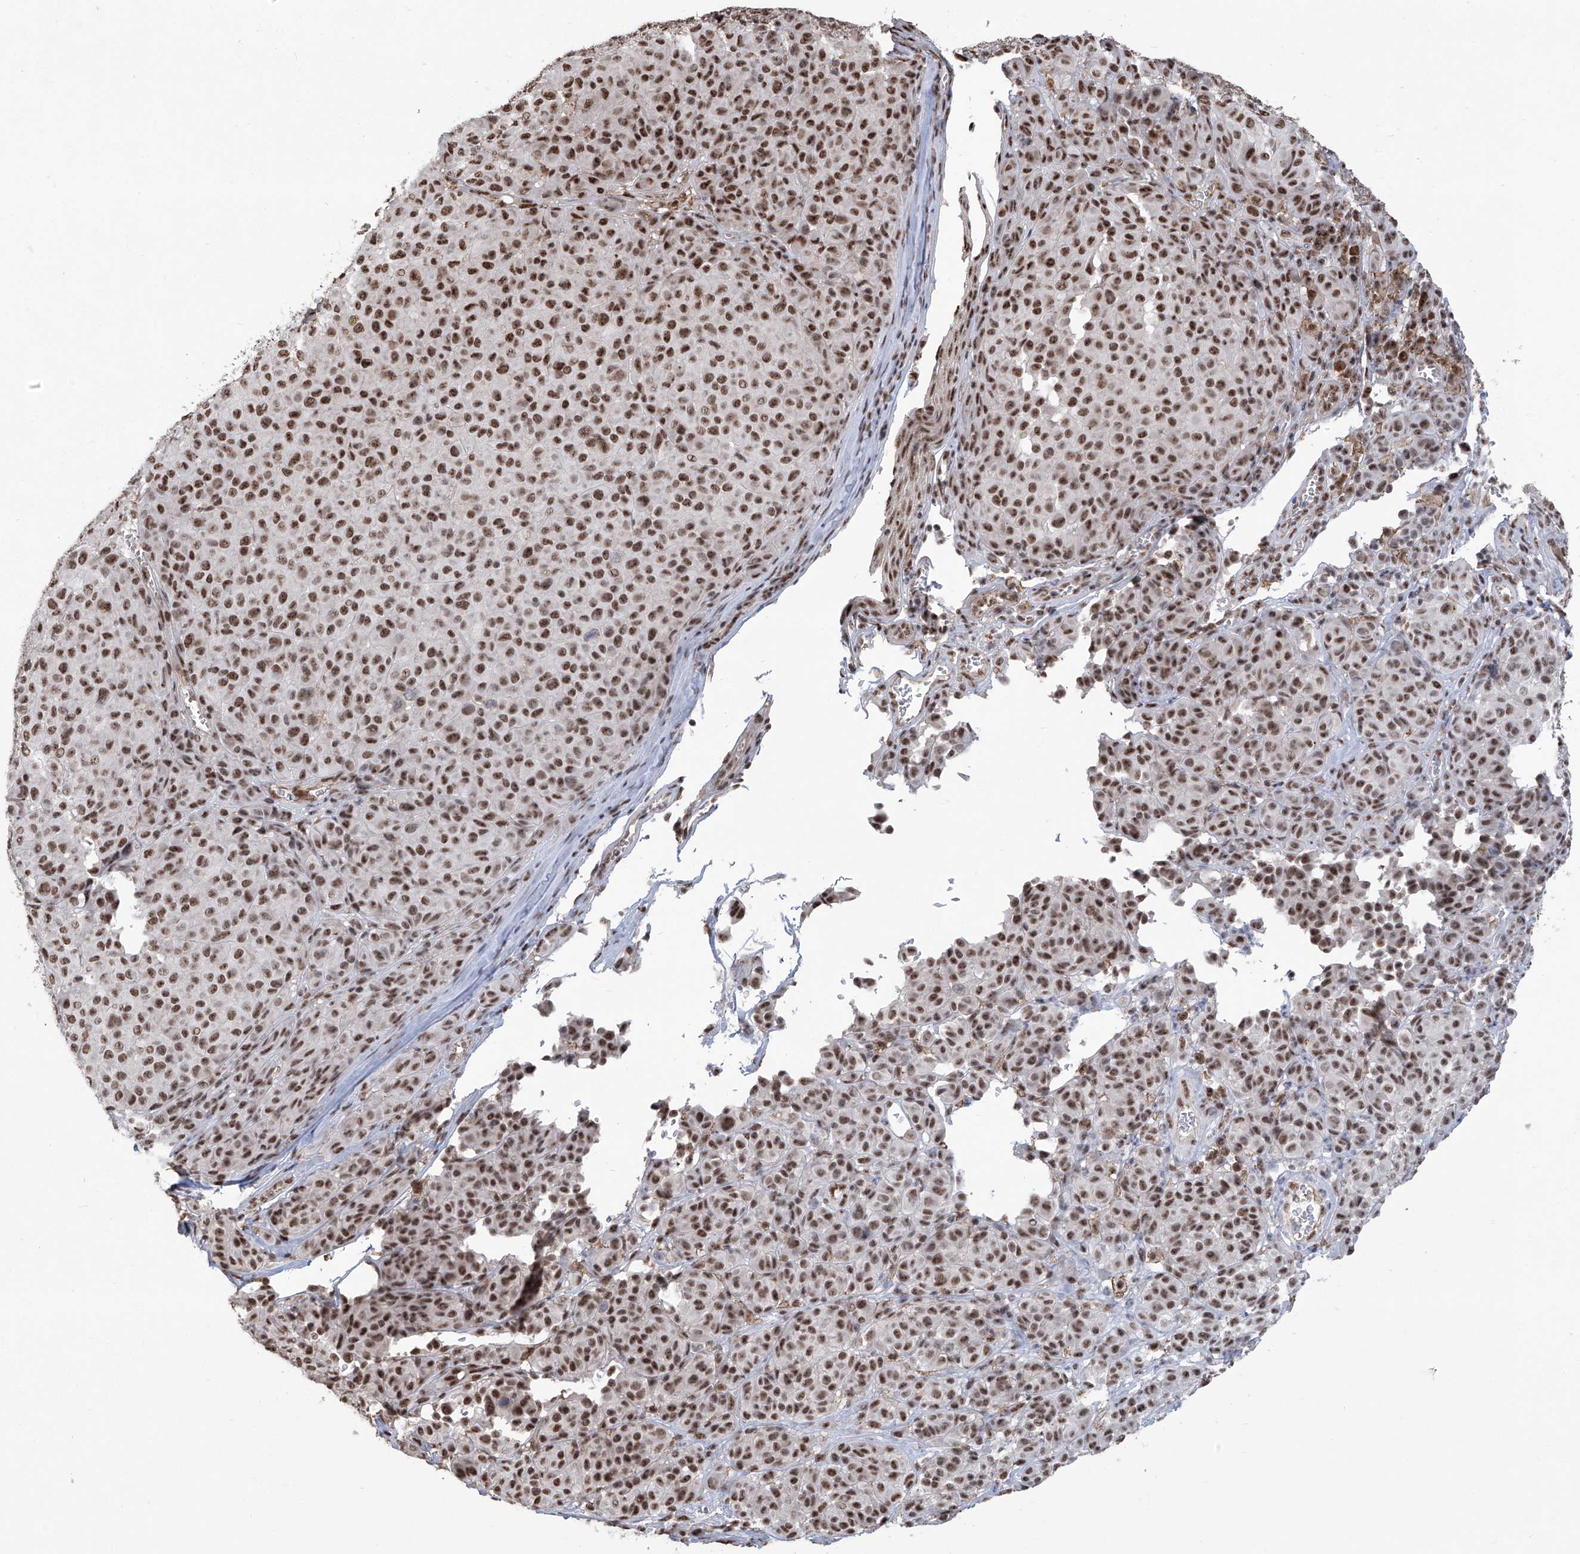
{"staining": {"intensity": "strong", "quantity": ">75%", "location": "nuclear"}, "tissue": "melanoma", "cell_type": "Tumor cells", "image_type": "cancer", "snomed": [{"axis": "morphology", "description": "Malignant melanoma, NOS"}, {"axis": "topography", "description": "Skin"}], "caption": "Melanoma tissue demonstrates strong nuclear staining in about >75% of tumor cells", "gene": "FBXL4", "patient": {"sex": "male", "age": 73}}